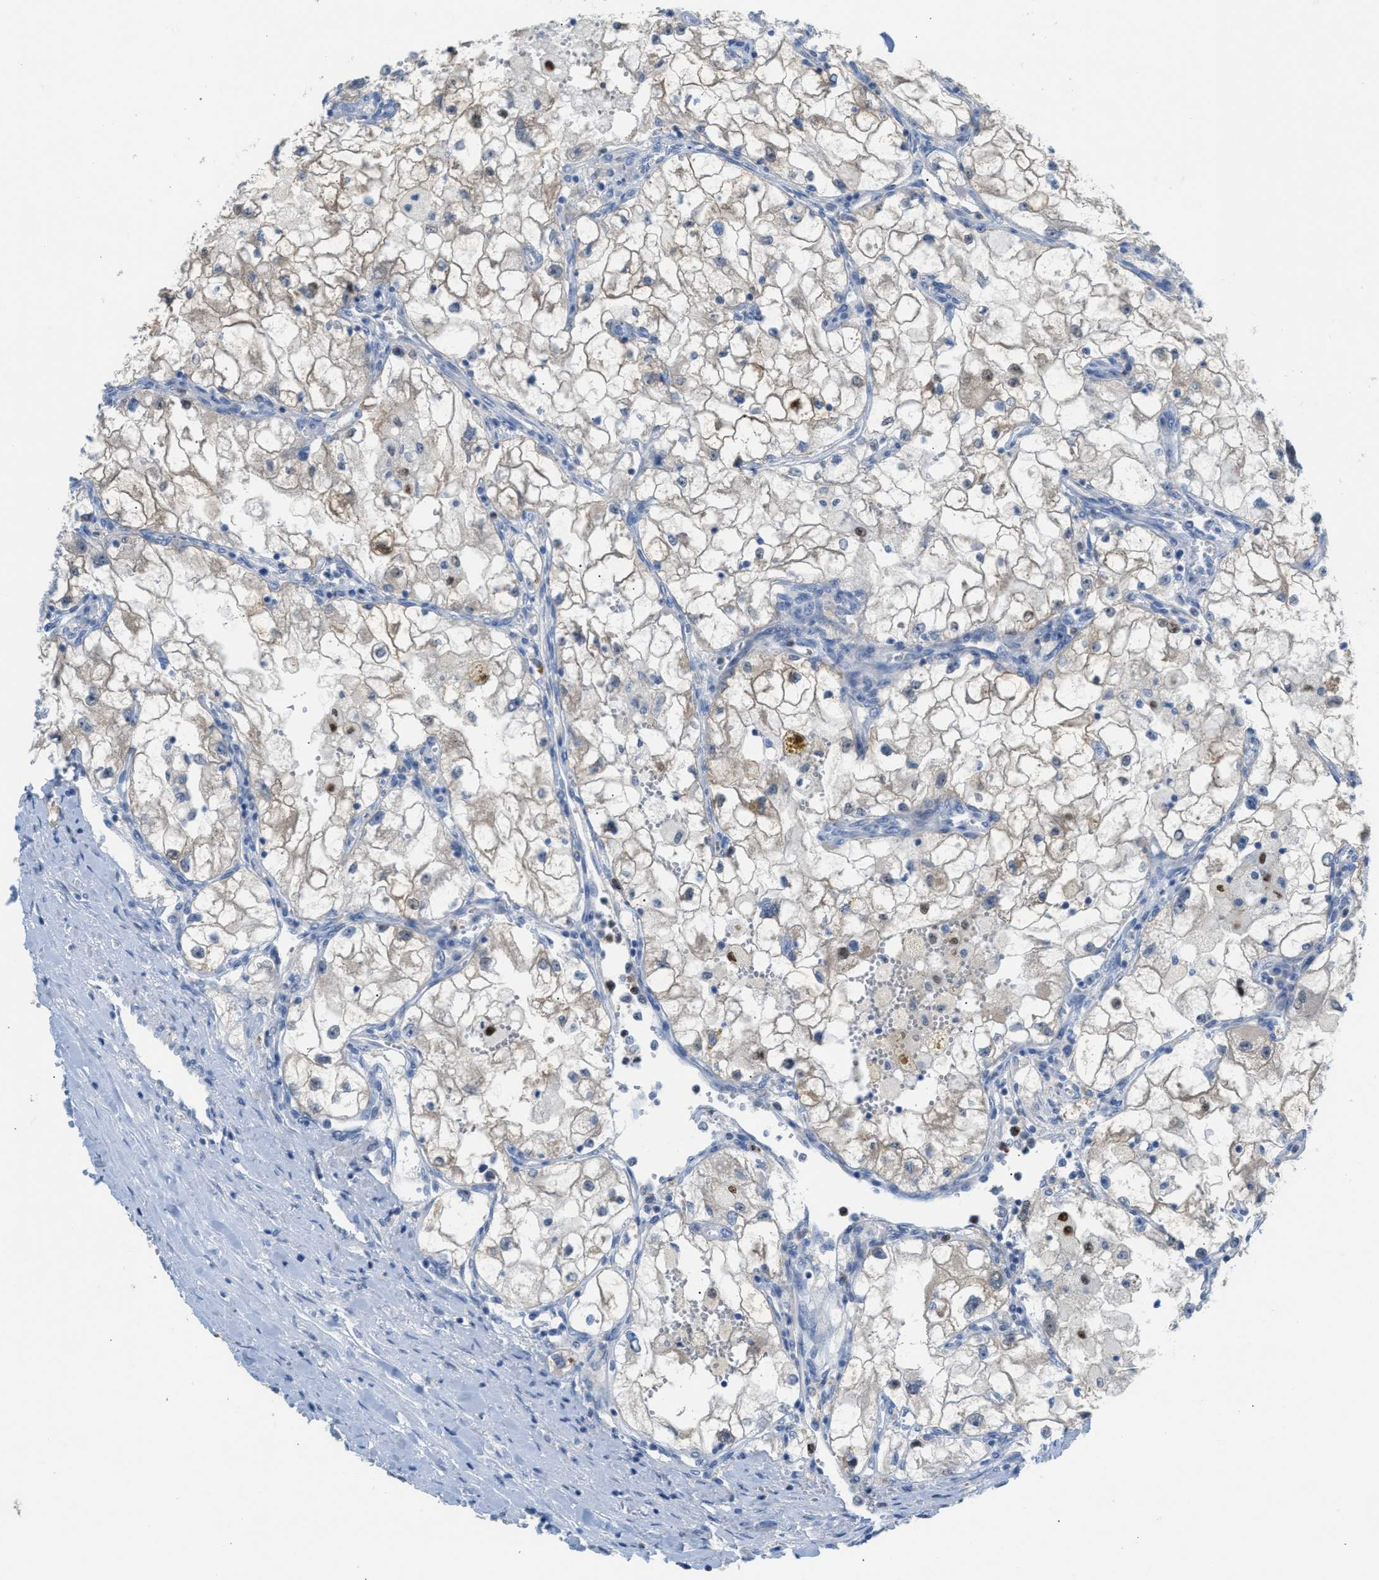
{"staining": {"intensity": "weak", "quantity": "25%-75%", "location": "cytoplasmic/membranous"}, "tissue": "renal cancer", "cell_type": "Tumor cells", "image_type": "cancer", "snomed": [{"axis": "morphology", "description": "Adenocarcinoma, NOS"}, {"axis": "topography", "description": "Kidney"}], "caption": "The histopathology image exhibits immunohistochemical staining of renal cancer (adenocarcinoma). There is weak cytoplasmic/membranous staining is seen in about 25%-75% of tumor cells.", "gene": "PPM1D", "patient": {"sex": "female", "age": 70}}